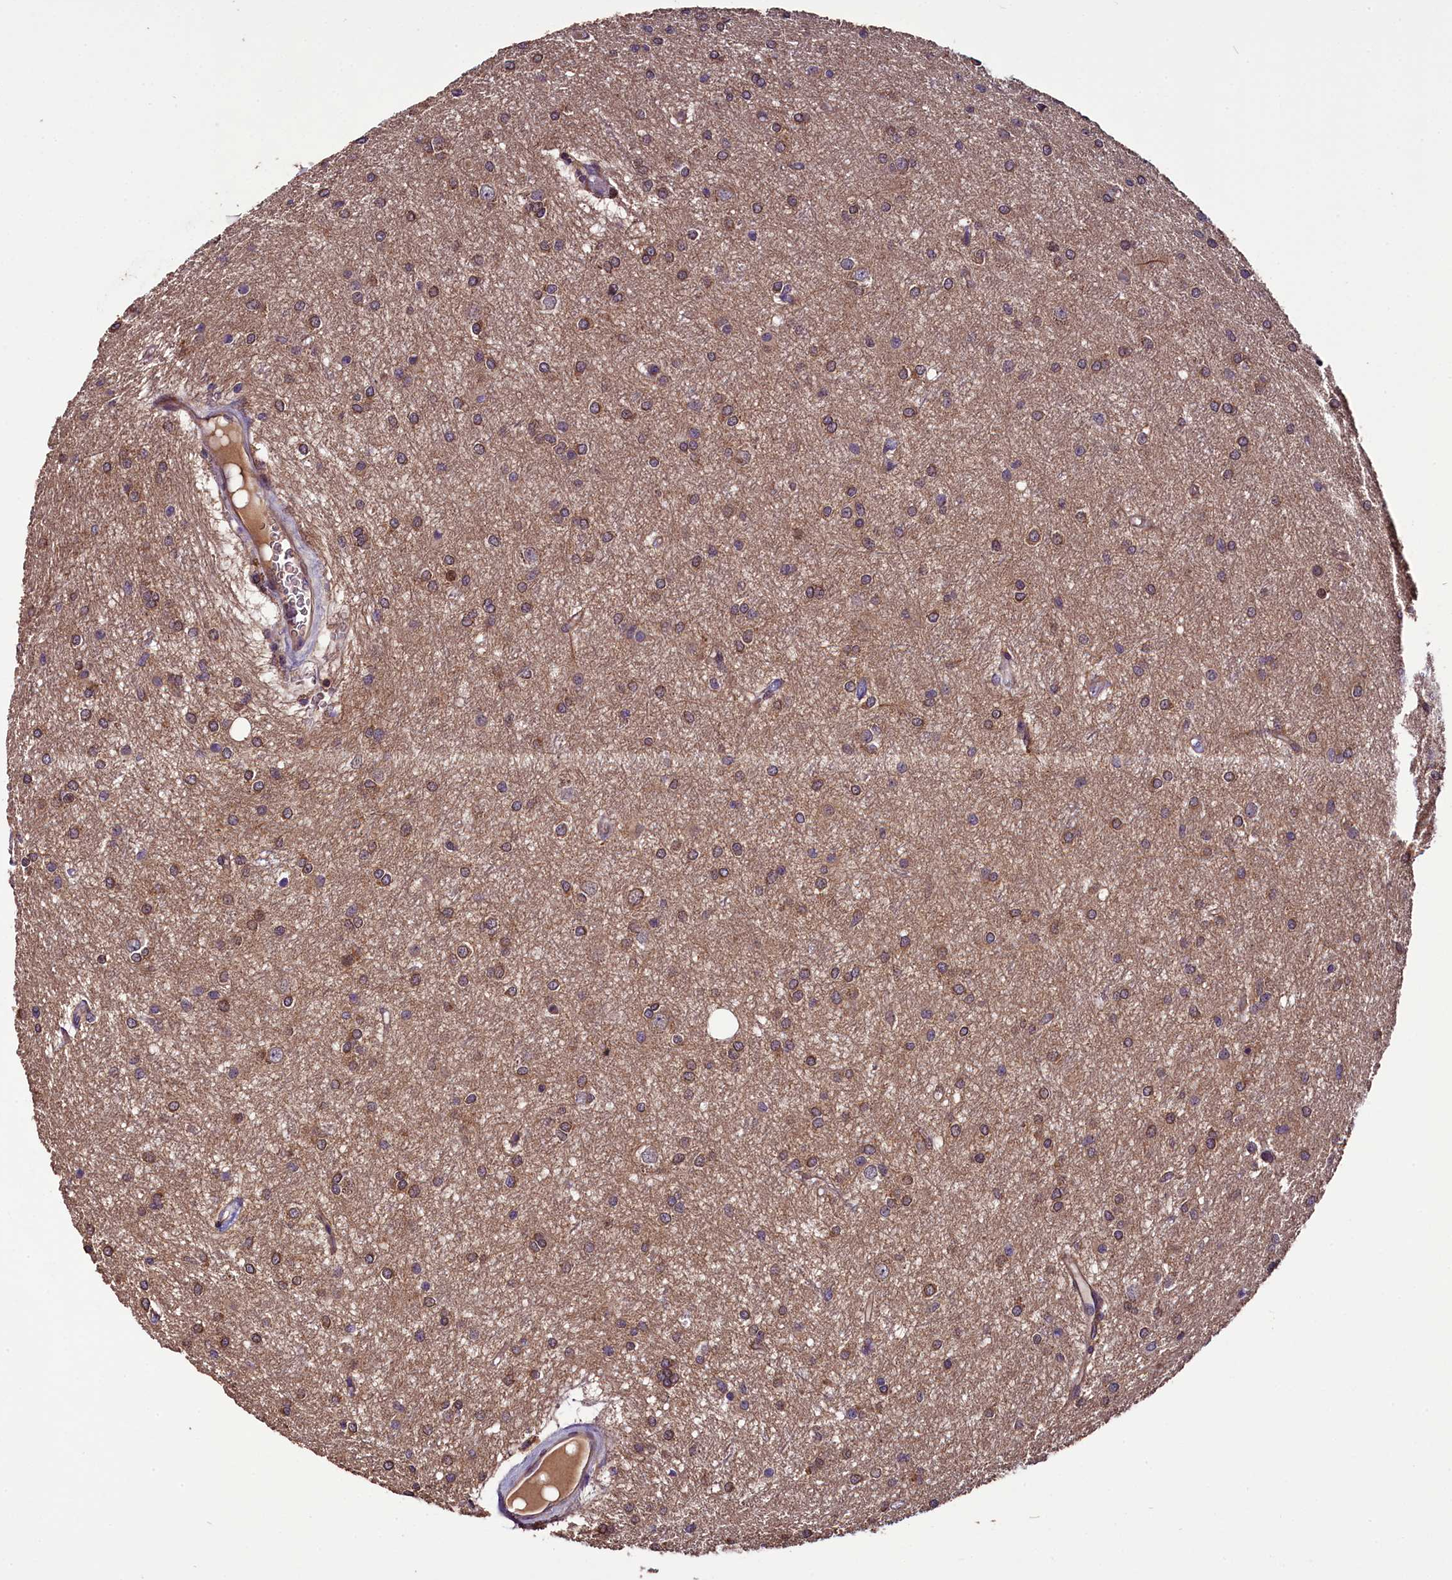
{"staining": {"intensity": "moderate", "quantity": "25%-75%", "location": "cytoplasmic/membranous"}, "tissue": "glioma", "cell_type": "Tumor cells", "image_type": "cancer", "snomed": [{"axis": "morphology", "description": "Glioma, malignant, High grade"}, {"axis": "topography", "description": "Brain"}], "caption": "High-magnification brightfield microscopy of malignant glioma (high-grade) stained with DAB (3,3'-diaminobenzidine) (brown) and counterstained with hematoxylin (blue). tumor cells exhibit moderate cytoplasmic/membranous staining is seen in about25%-75% of cells.", "gene": "RPUSD2", "patient": {"sex": "female", "age": 50}}